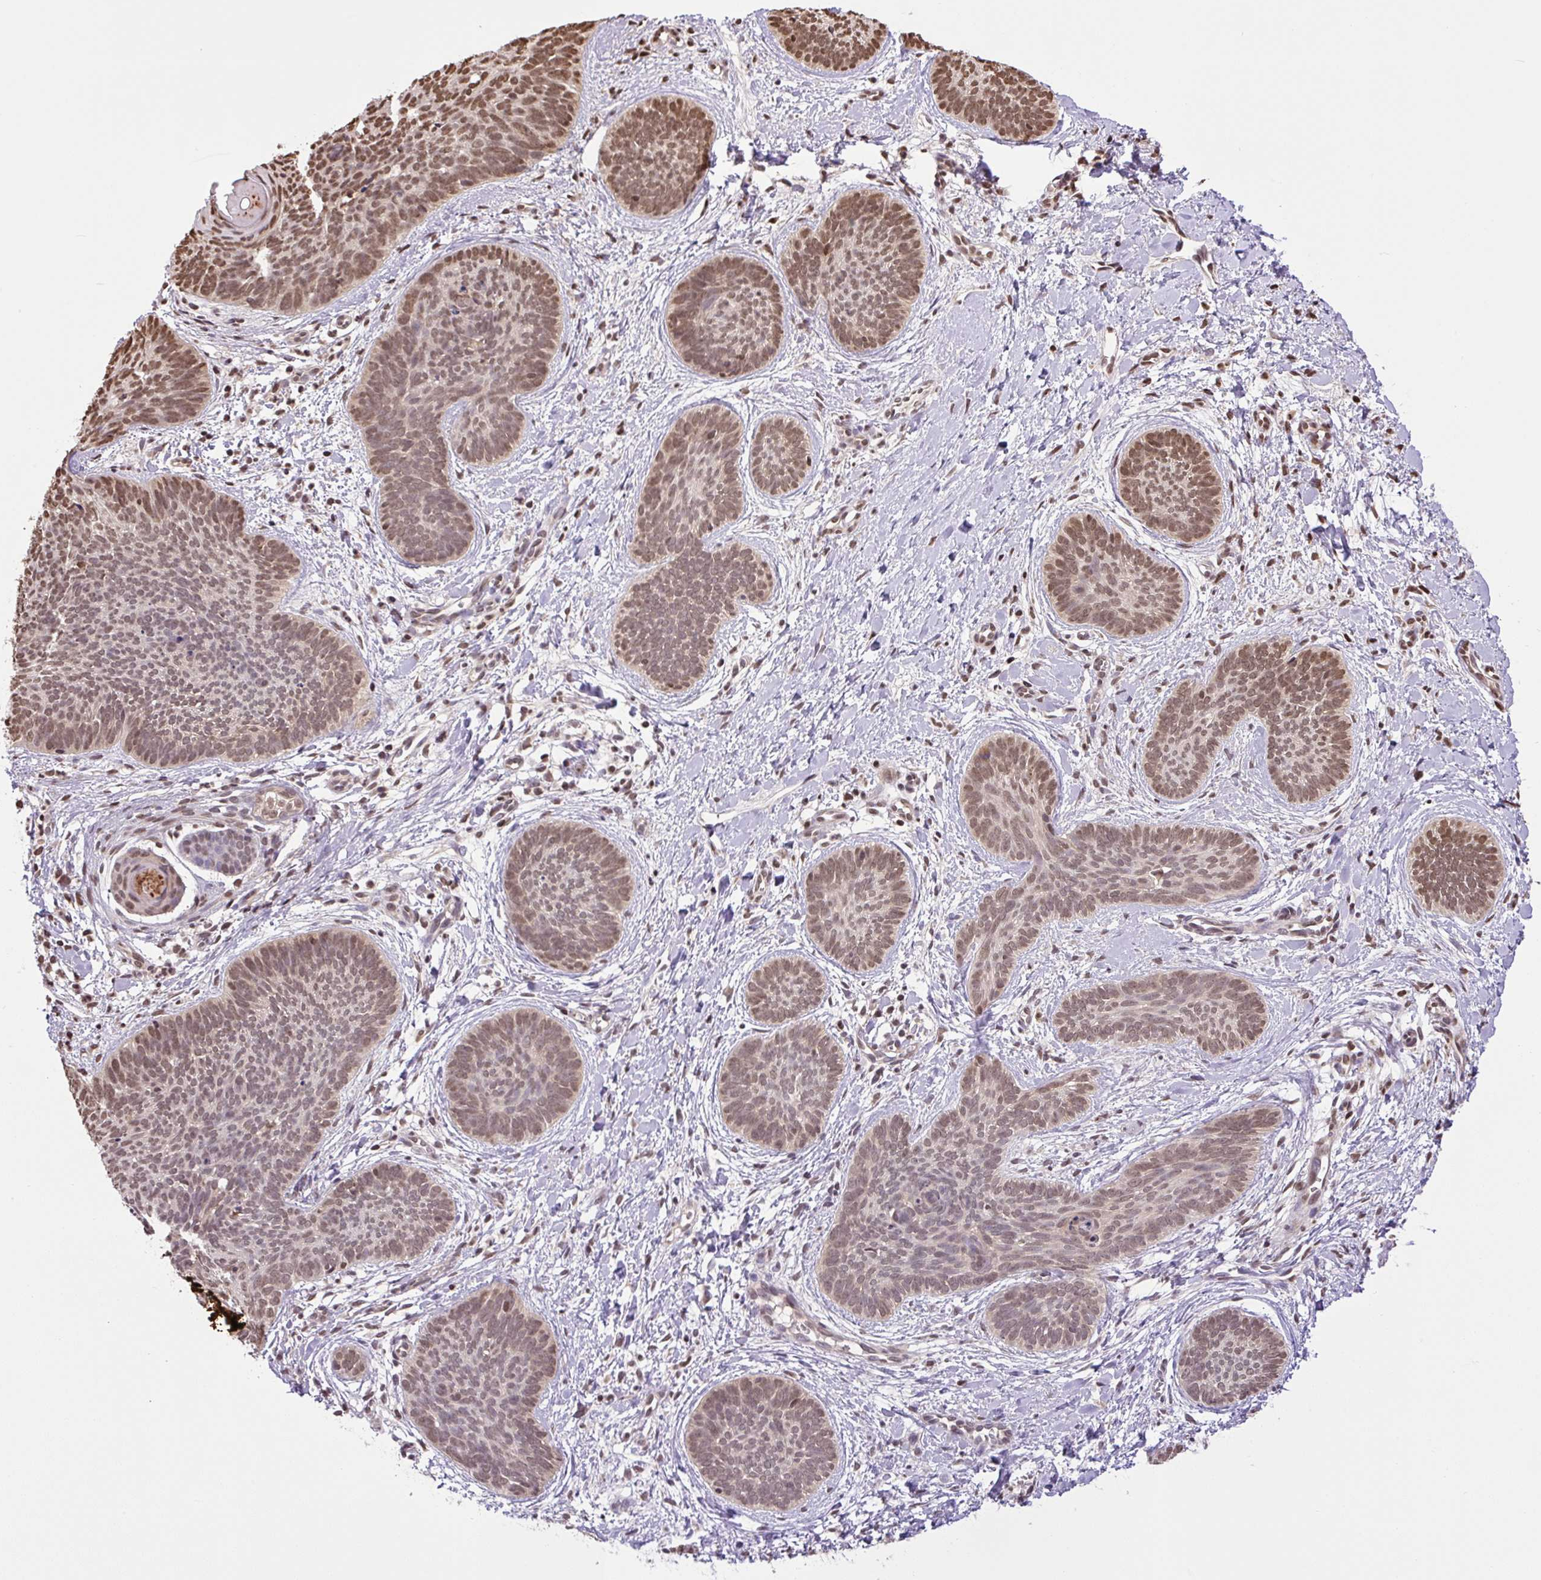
{"staining": {"intensity": "moderate", "quantity": ">75%", "location": "nuclear"}, "tissue": "skin cancer", "cell_type": "Tumor cells", "image_type": "cancer", "snomed": [{"axis": "morphology", "description": "Basal cell carcinoma"}, {"axis": "topography", "description": "Skin"}], "caption": "This histopathology image reveals immunohistochemistry (IHC) staining of basal cell carcinoma (skin), with medium moderate nuclear expression in about >75% of tumor cells.", "gene": "SGTA", "patient": {"sex": "female", "age": 81}}